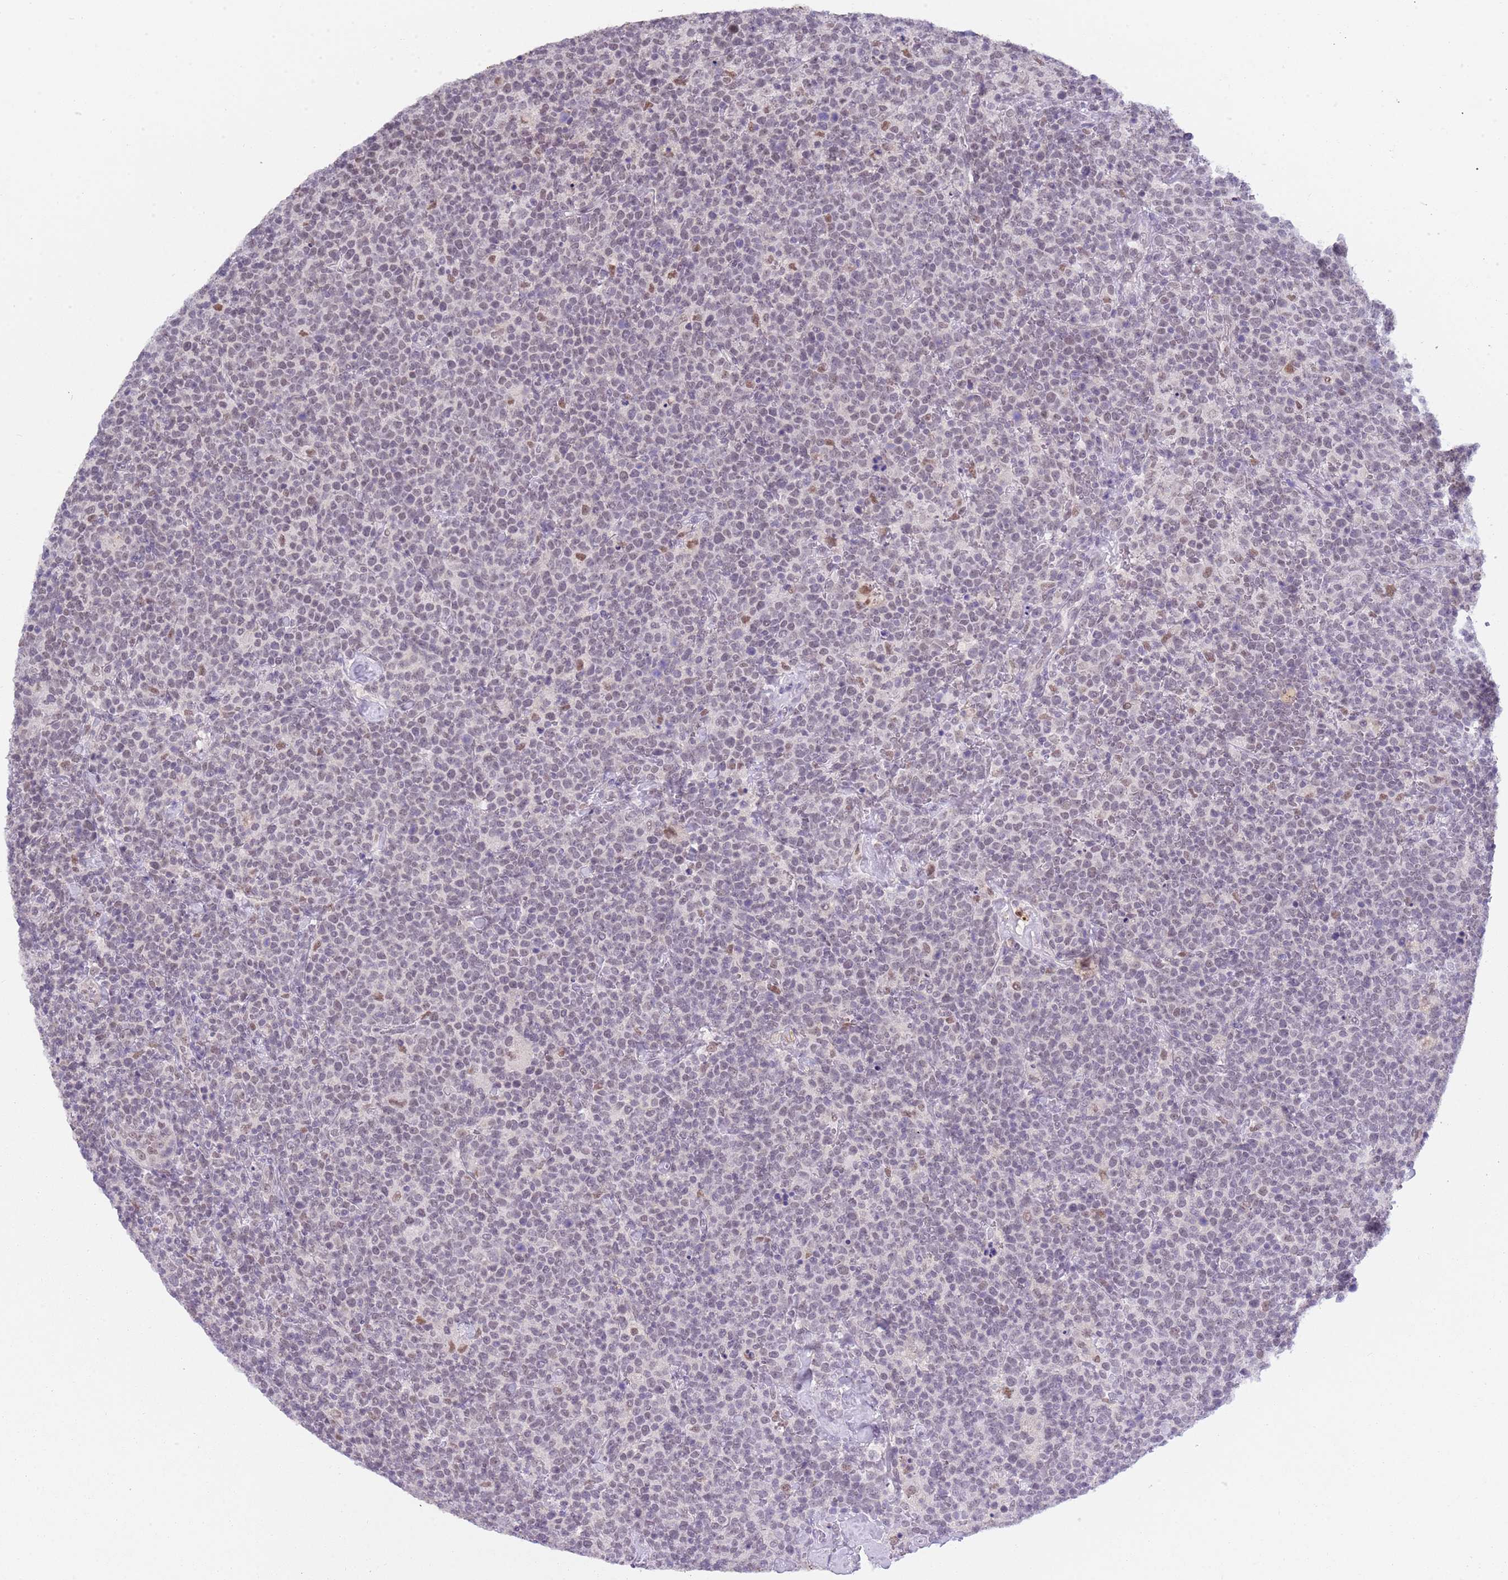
{"staining": {"intensity": "weak", "quantity": "<25%", "location": "nuclear"}, "tissue": "lymphoma", "cell_type": "Tumor cells", "image_type": "cancer", "snomed": [{"axis": "morphology", "description": "Malignant lymphoma, non-Hodgkin's type, High grade"}, {"axis": "topography", "description": "Lymph node"}], "caption": "Immunohistochemistry (IHC) of lymphoma displays no positivity in tumor cells.", "gene": "SEPHS2", "patient": {"sex": "male", "age": 61}}